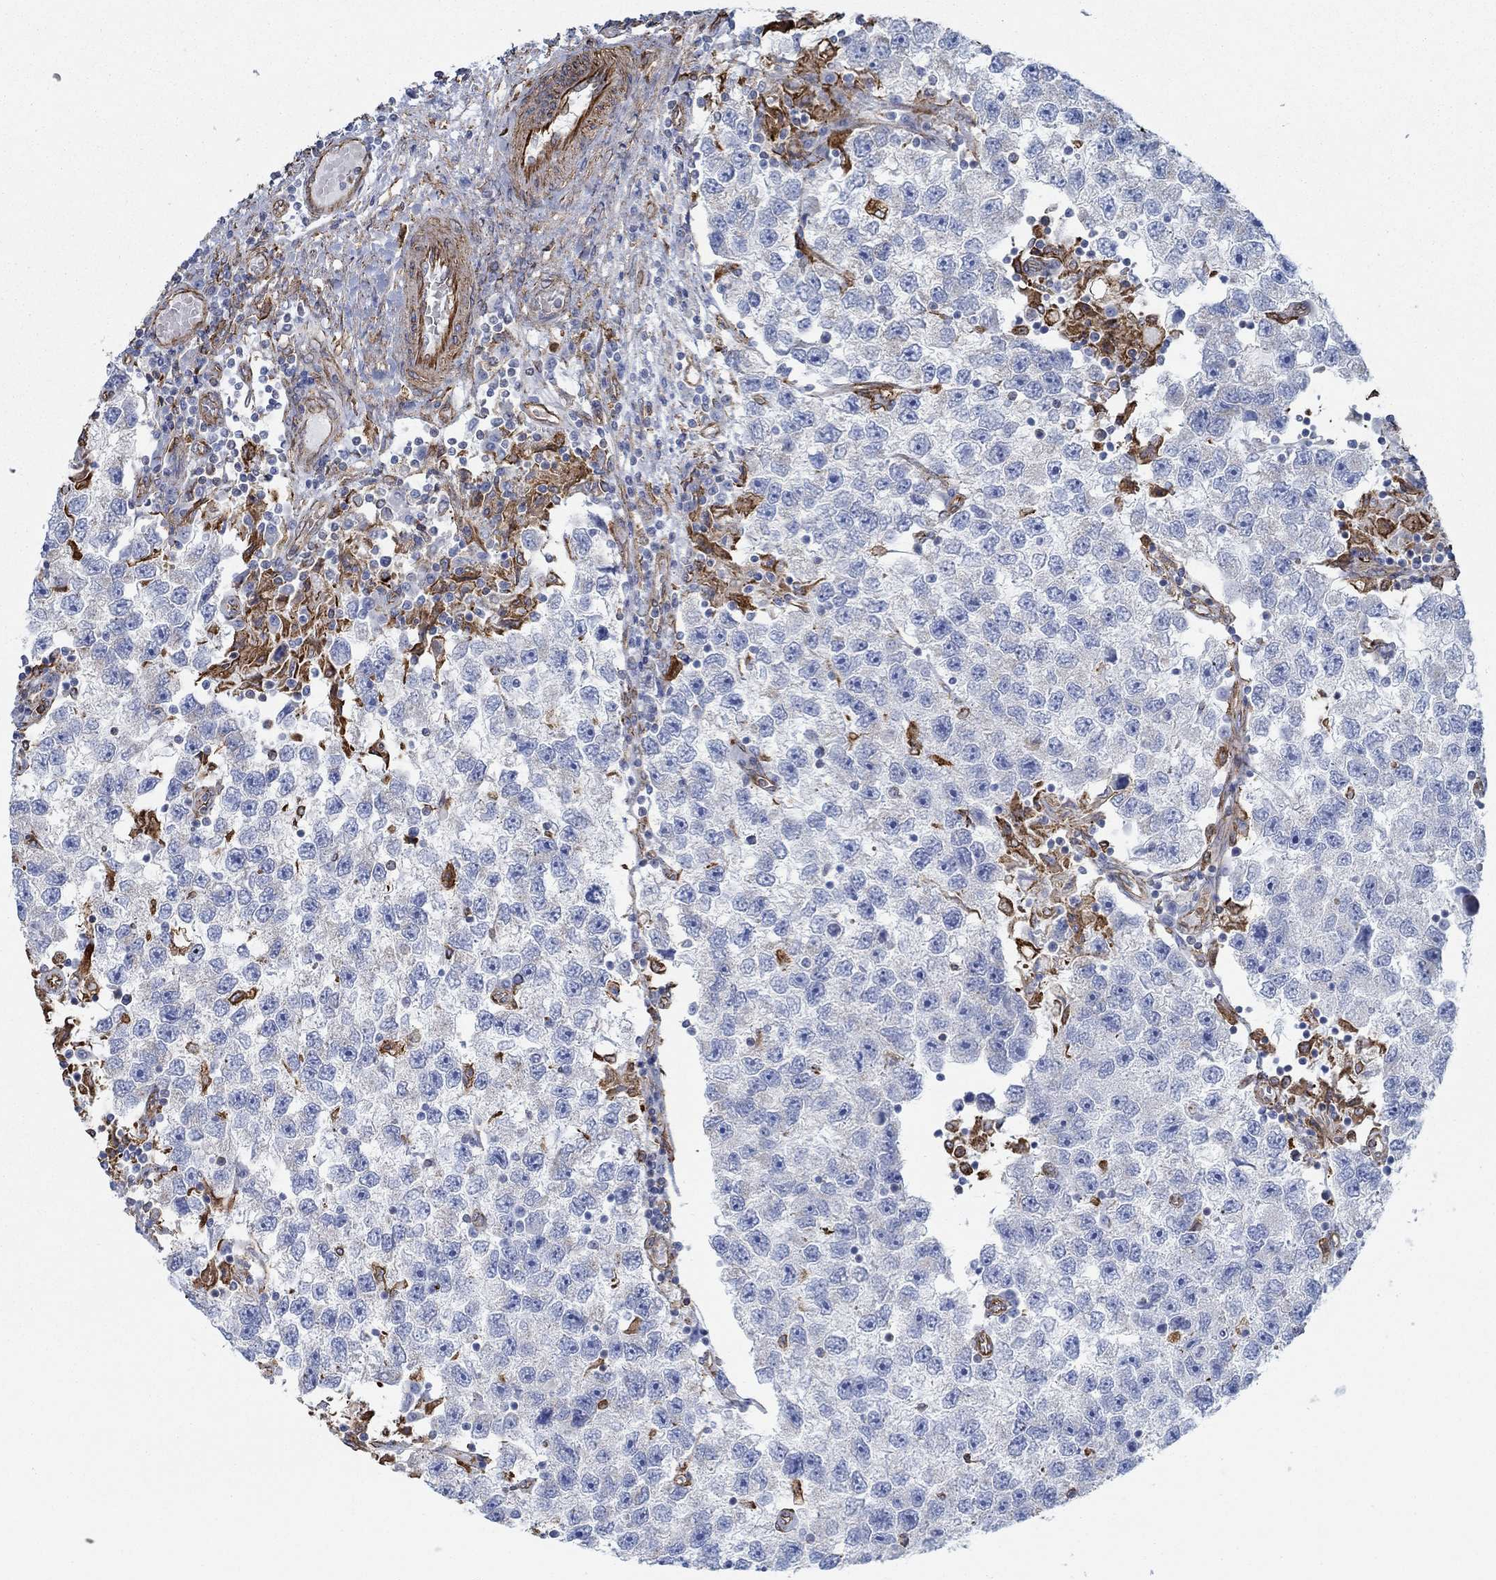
{"staining": {"intensity": "negative", "quantity": "none", "location": "none"}, "tissue": "testis cancer", "cell_type": "Tumor cells", "image_type": "cancer", "snomed": [{"axis": "morphology", "description": "Seminoma, NOS"}, {"axis": "topography", "description": "Testis"}], "caption": "This is a histopathology image of immunohistochemistry (IHC) staining of testis cancer (seminoma), which shows no positivity in tumor cells.", "gene": "STC2", "patient": {"sex": "male", "age": 26}}